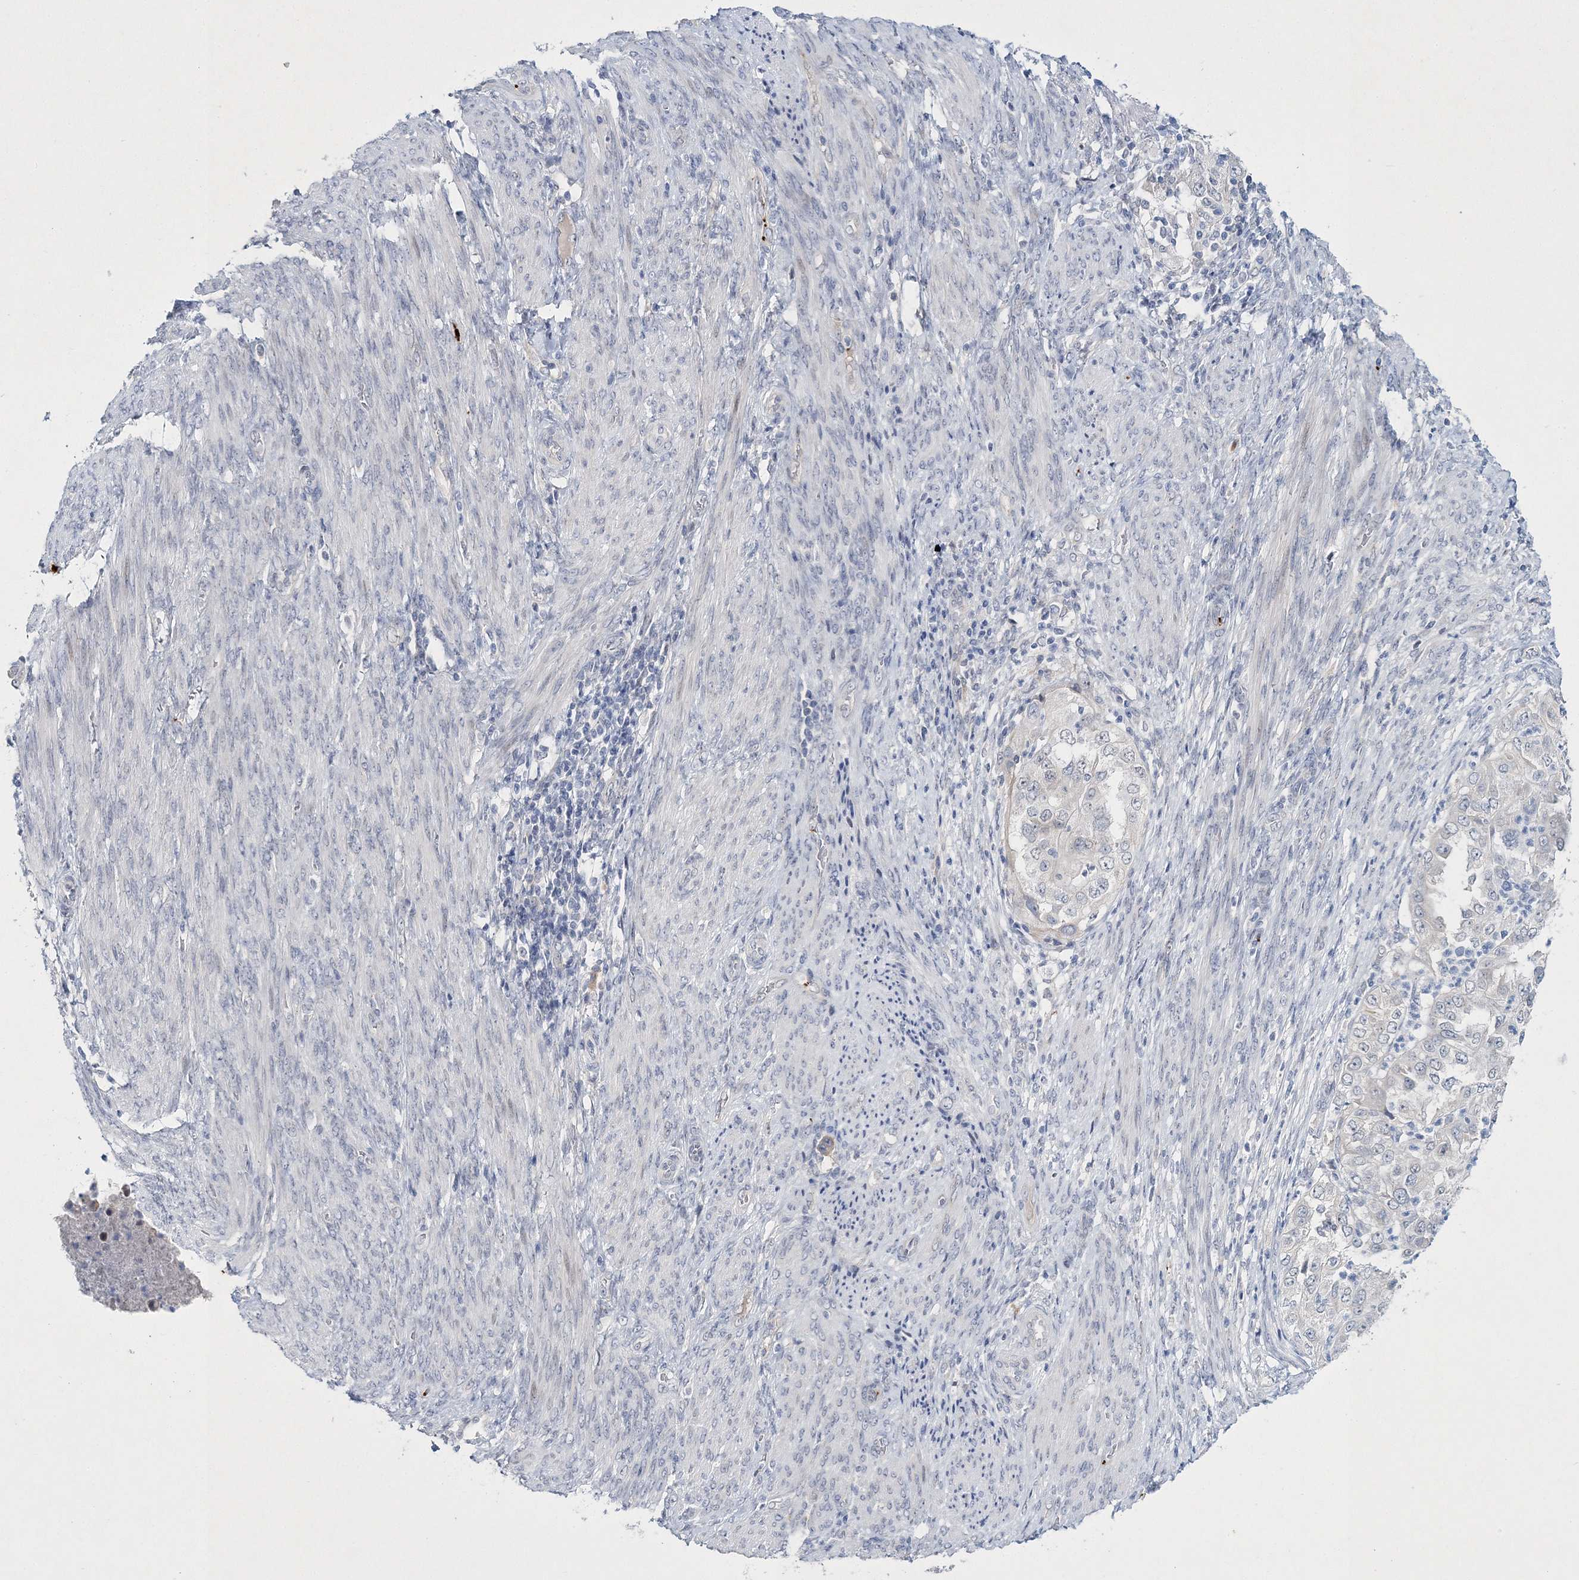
{"staining": {"intensity": "negative", "quantity": "none", "location": "none"}, "tissue": "endometrial cancer", "cell_type": "Tumor cells", "image_type": "cancer", "snomed": [{"axis": "morphology", "description": "Adenocarcinoma, NOS"}, {"axis": "topography", "description": "Endometrium"}], "caption": "Human adenocarcinoma (endometrial) stained for a protein using immunohistochemistry (IHC) demonstrates no positivity in tumor cells.", "gene": "MYOZ2", "patient": {"sex": "female", "age": 85}}